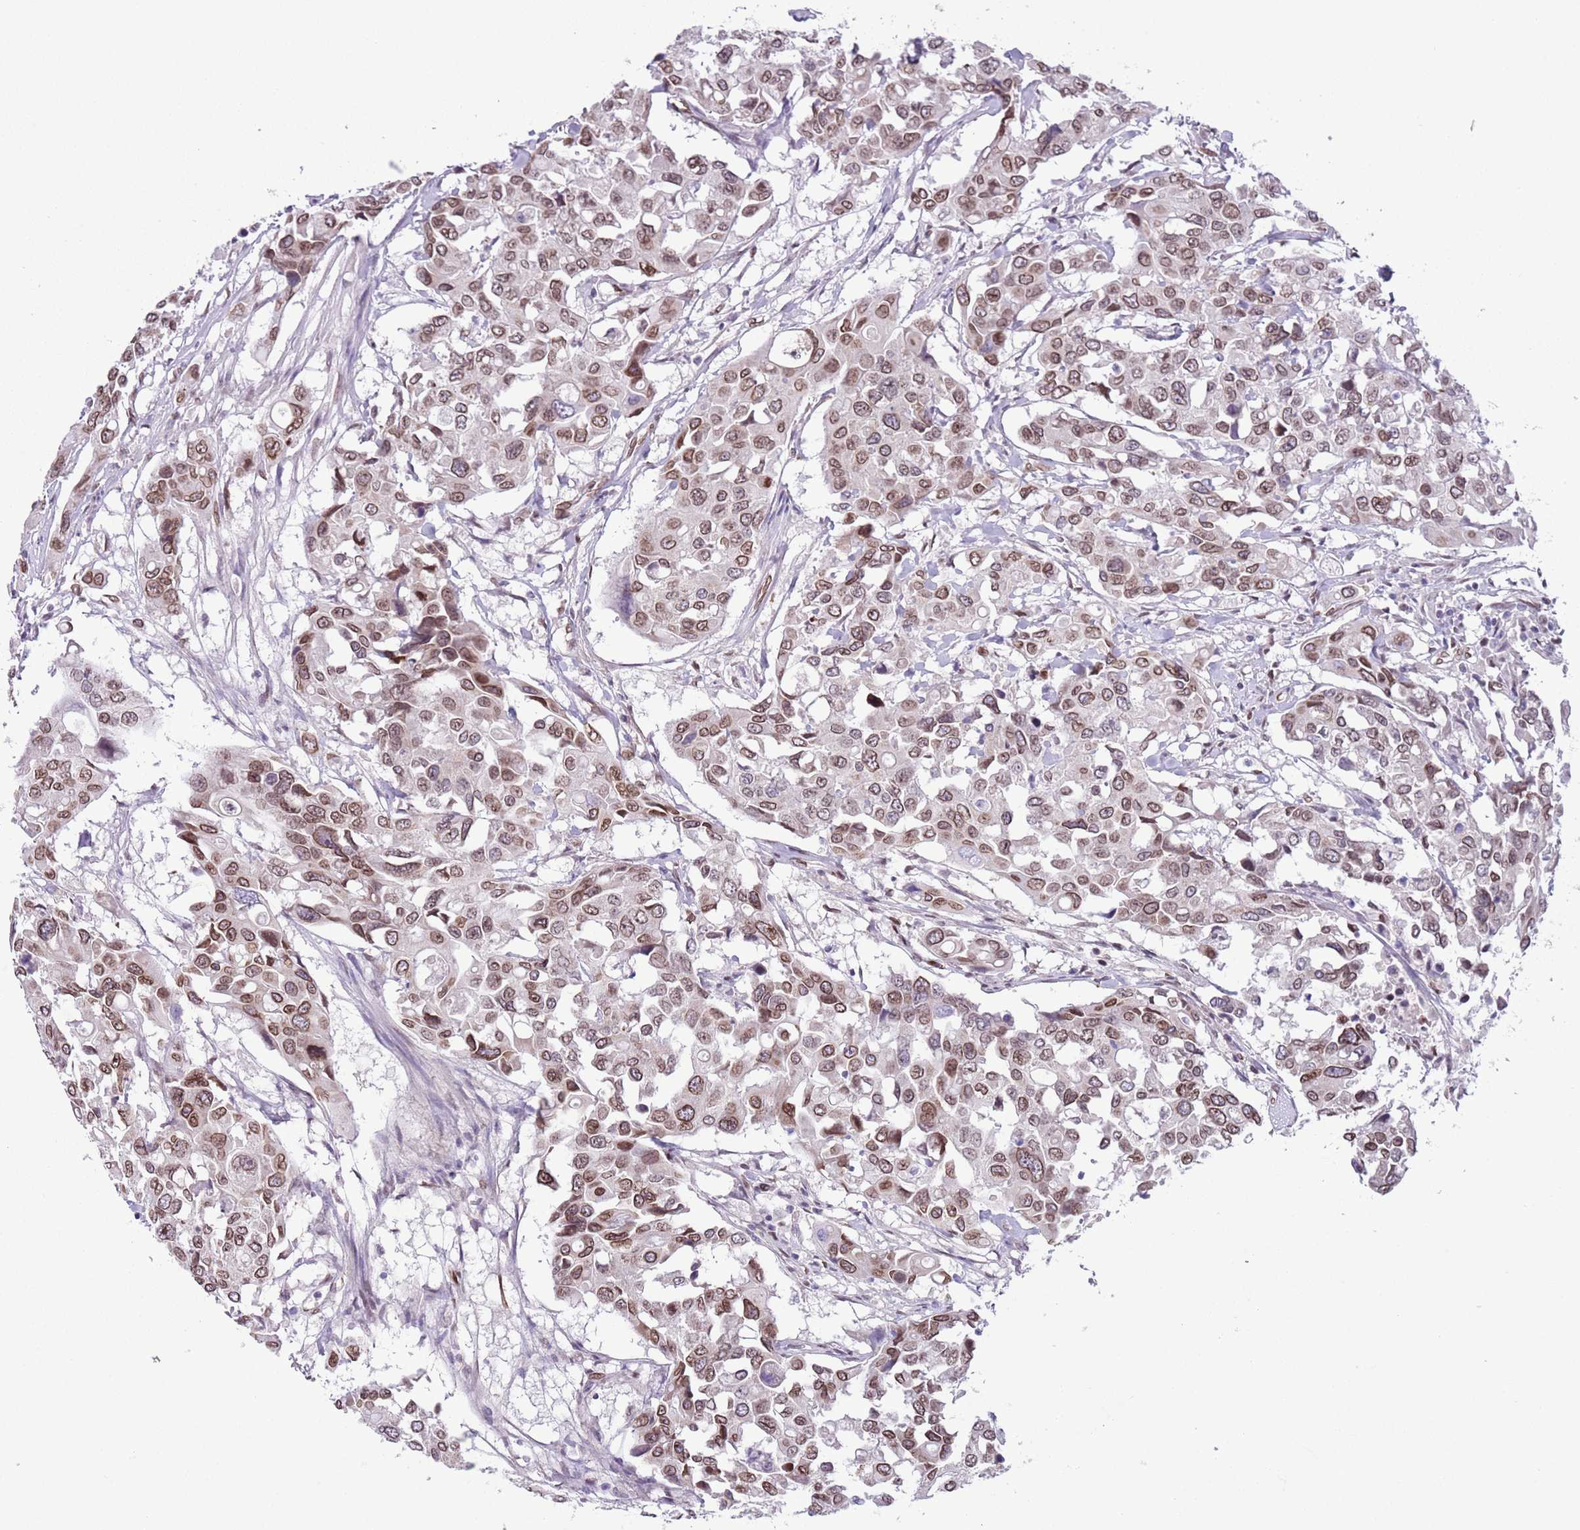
{"staining": {"intensity": "moderate", "quantity": ">75%", "location": "cytoplasmic/membranous,nuclear"}, "tissue": "colorectal cancer", "cell_type": "Tumor cells", "image_type": "cancer", "snomed": [{"axis": "morphology", "description": "Adenocarcinoma, NOS"}, {"axis": "topography", "description": "Colon"}], "caption": "Adenocarcinoma (colorectal) stained with a protein marker demonstrates moderate staining in tumor cells.", "gene": "ZGLP1", "patient": {"sex": "male", "age": 77}}